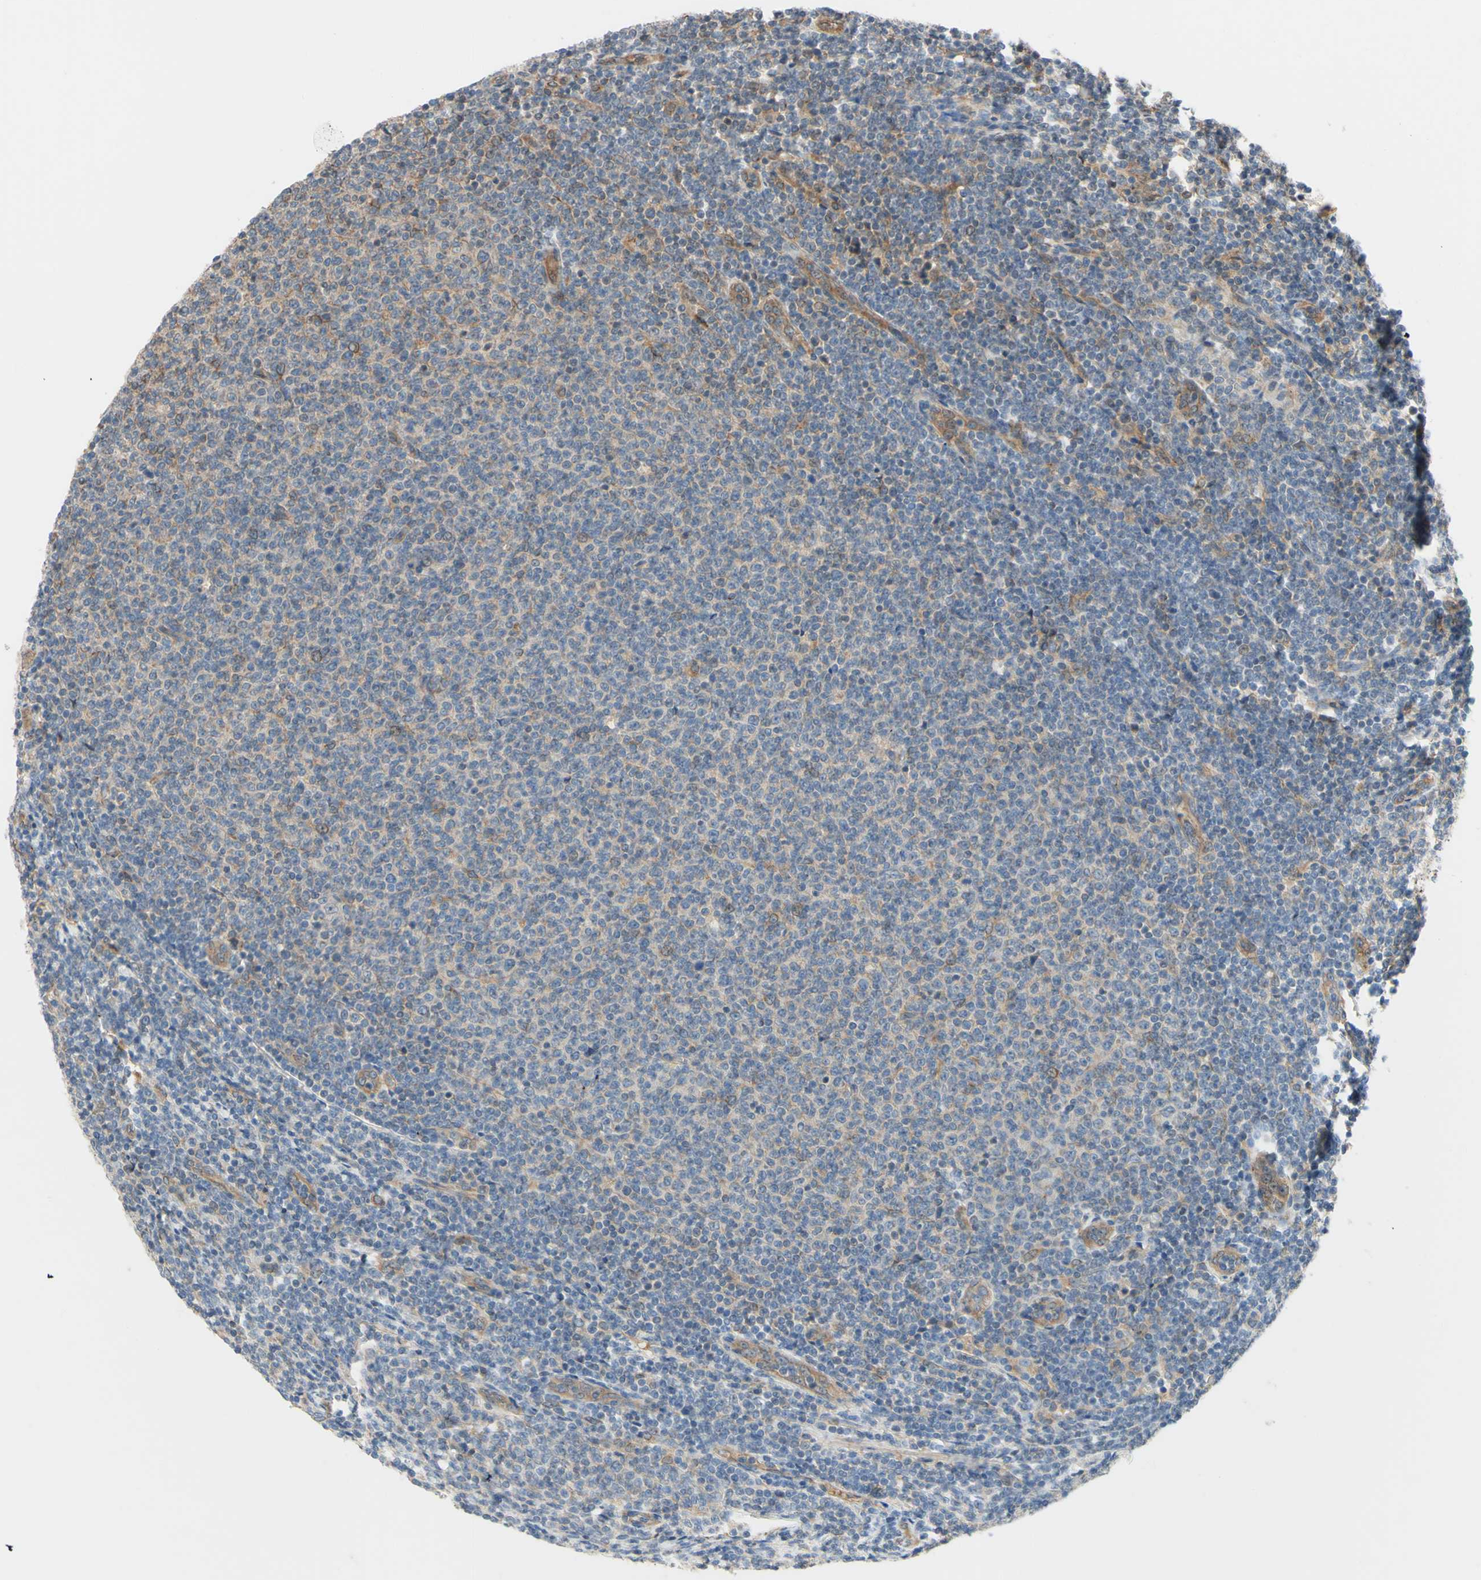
{"staining": {"intensity": "negative", "quantity": "none", "location": "none"}, "tissue": "lymphoma", "cell_type": "Tumor cells", "image_type": "cancer", "snomed": [{"axis": "morphology", "description": "Malignant lymphoma, non-Hodgkin's type, Low grade"}, {"axis": "topography", "description": "Lymph node"}], "caption": "Lymphoma stained for a protein using immunohistochemistry (IHC) demonstrates no staining tumor cells.", "gene": "DYNLRB1", "patient": {"sex": "male", "age": 66}}